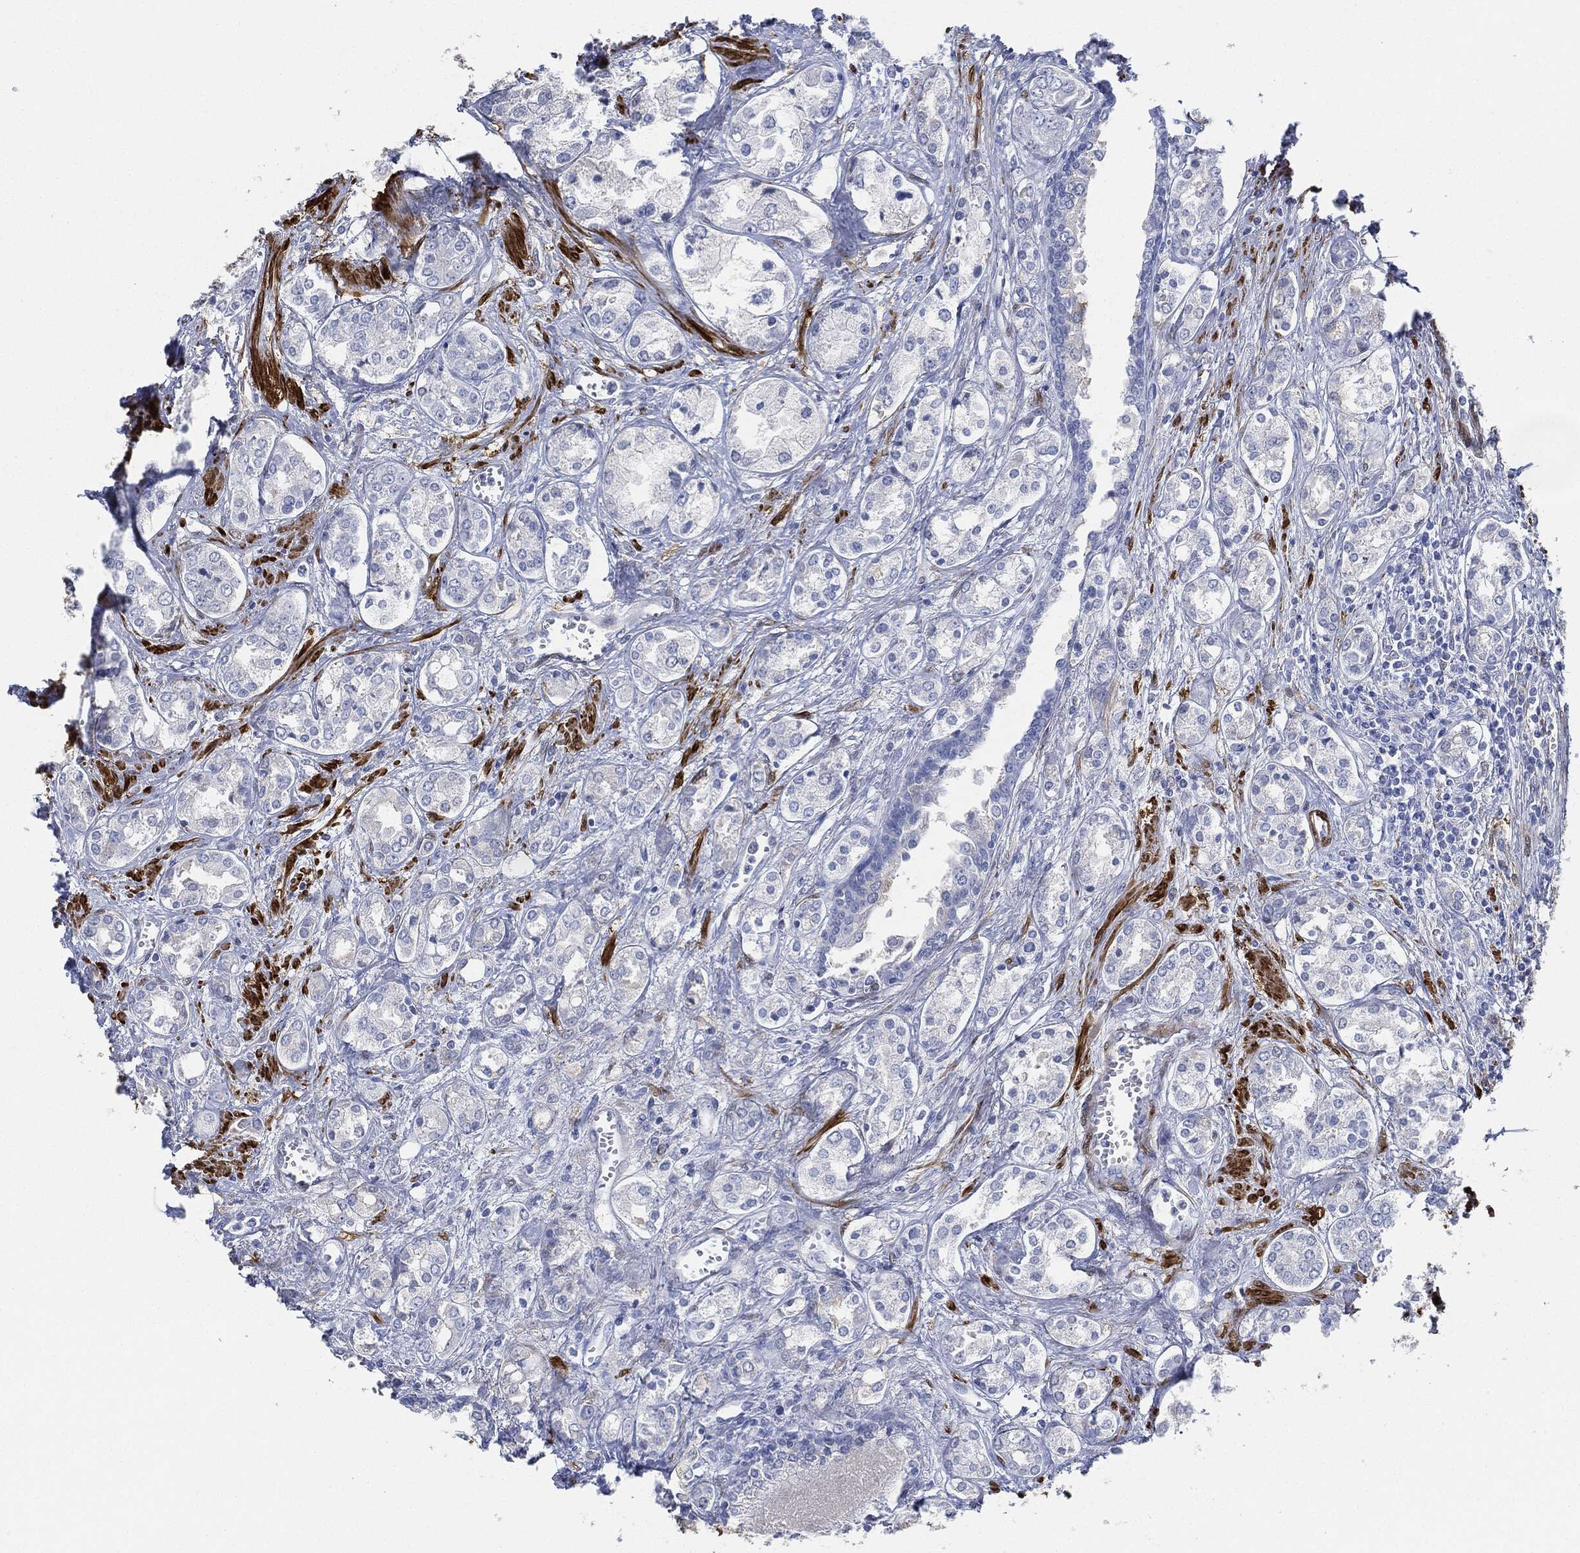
{"staining": {"intensity": "negative", "quantity": "none", "location": "none"}, "tissue": "prostate cancer", "cell_type": "Tumor cells", "image_type": "cancer", "snomed": [{"axis": "morphology", "description": "Adenocarcinoma, NOS"}, {"axis": "topography", "description": "Prostate and seminal vesicle, NOS"}, {"axis": "topography", "description": "Prostate"}], "caption": "An immunohistochemistry photomicrograph of prostate adenocarcinoma is shown. There is no staining in tumor cells of prostate adenocarcinoma.", "gene": "TAGLN", "patient": {"sex": "male", "age": 62}}